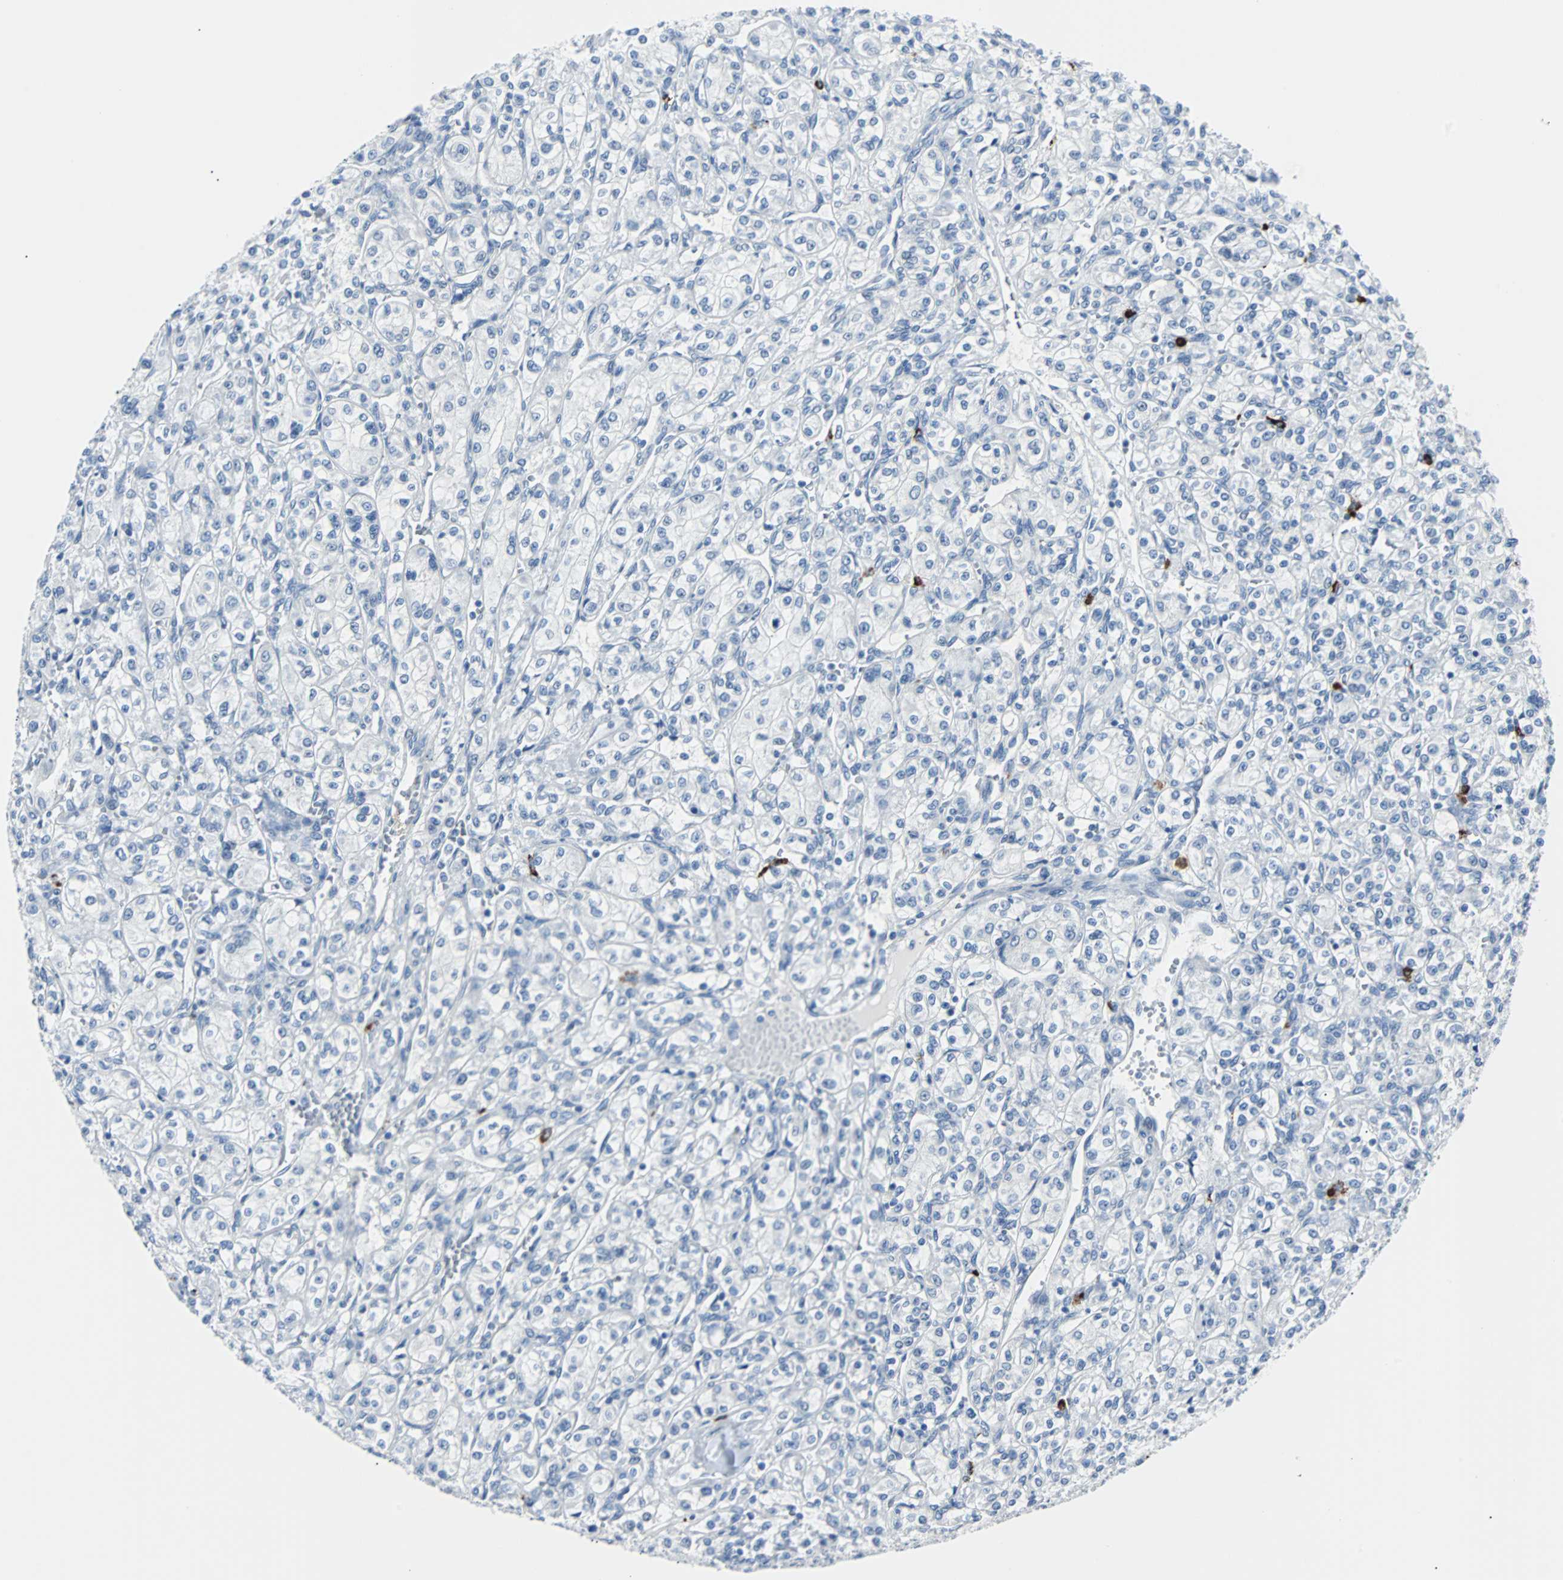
{"staining": {"intensity": "negative", "quantity": "none", "location": "none"}, "tissue": "renal cancer", "cell_type": "Tumor cells", "image_type": "cancer", "snomed": [{"axis": "morphology", "description": "Adenocarcinoma, NOS"}, {"axis": "topography", "description": "Kidney"}], "caption": "IHC histopathology image of human renal adenocarcinoma stained for a protein (brown), which exhibits no staining in tumor cells.", "gene": "RASA1", "patient": {"sex": "male", "age": 77}}